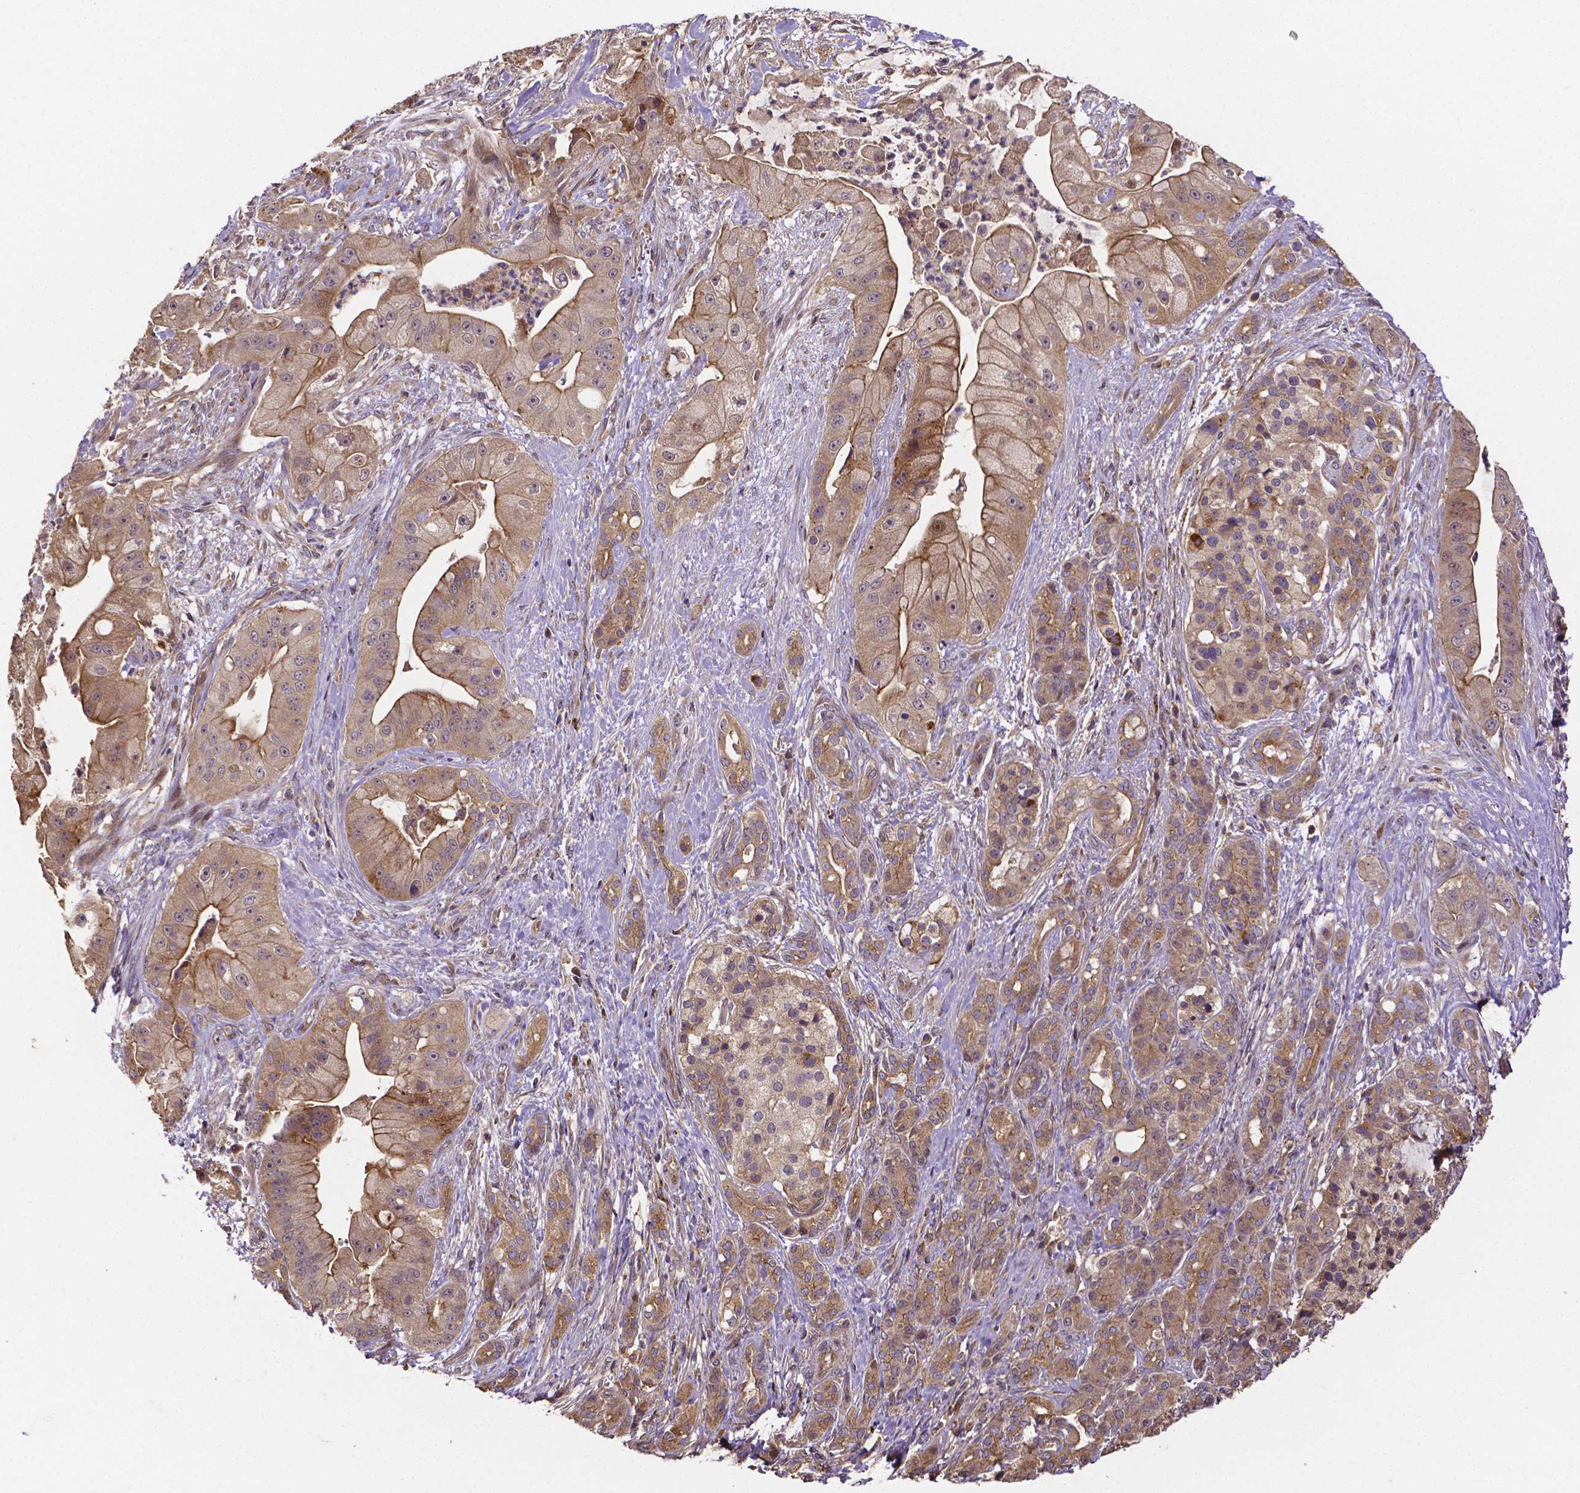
{"staining": {"intensity": "weak", "quantity": ">75%", "location": "cytoplasmic/membranous"}, "tissue": "pancreatic cancer", "cell_type": "Tumor cells", "image_type": "cancer", "snomed": [{"axis": "morphology", "description": "Normal tissue, NOS"}, {"axis": "morphology", "description": "Inflammation, NOS"}, {"axis": "morphology", "description": "Adenocarcinoma, NOS"}, {"axis": "topography", "description": "Pancreas"}], "caption": "There is low levels of weak cytoplasmic/membranous expression in tumor cells of pancreatic cancer, as demonstrated by immunohistochemical staining (brown color).", "gene": "RNF123", "patient": {"sex": "male", "age": 57}}